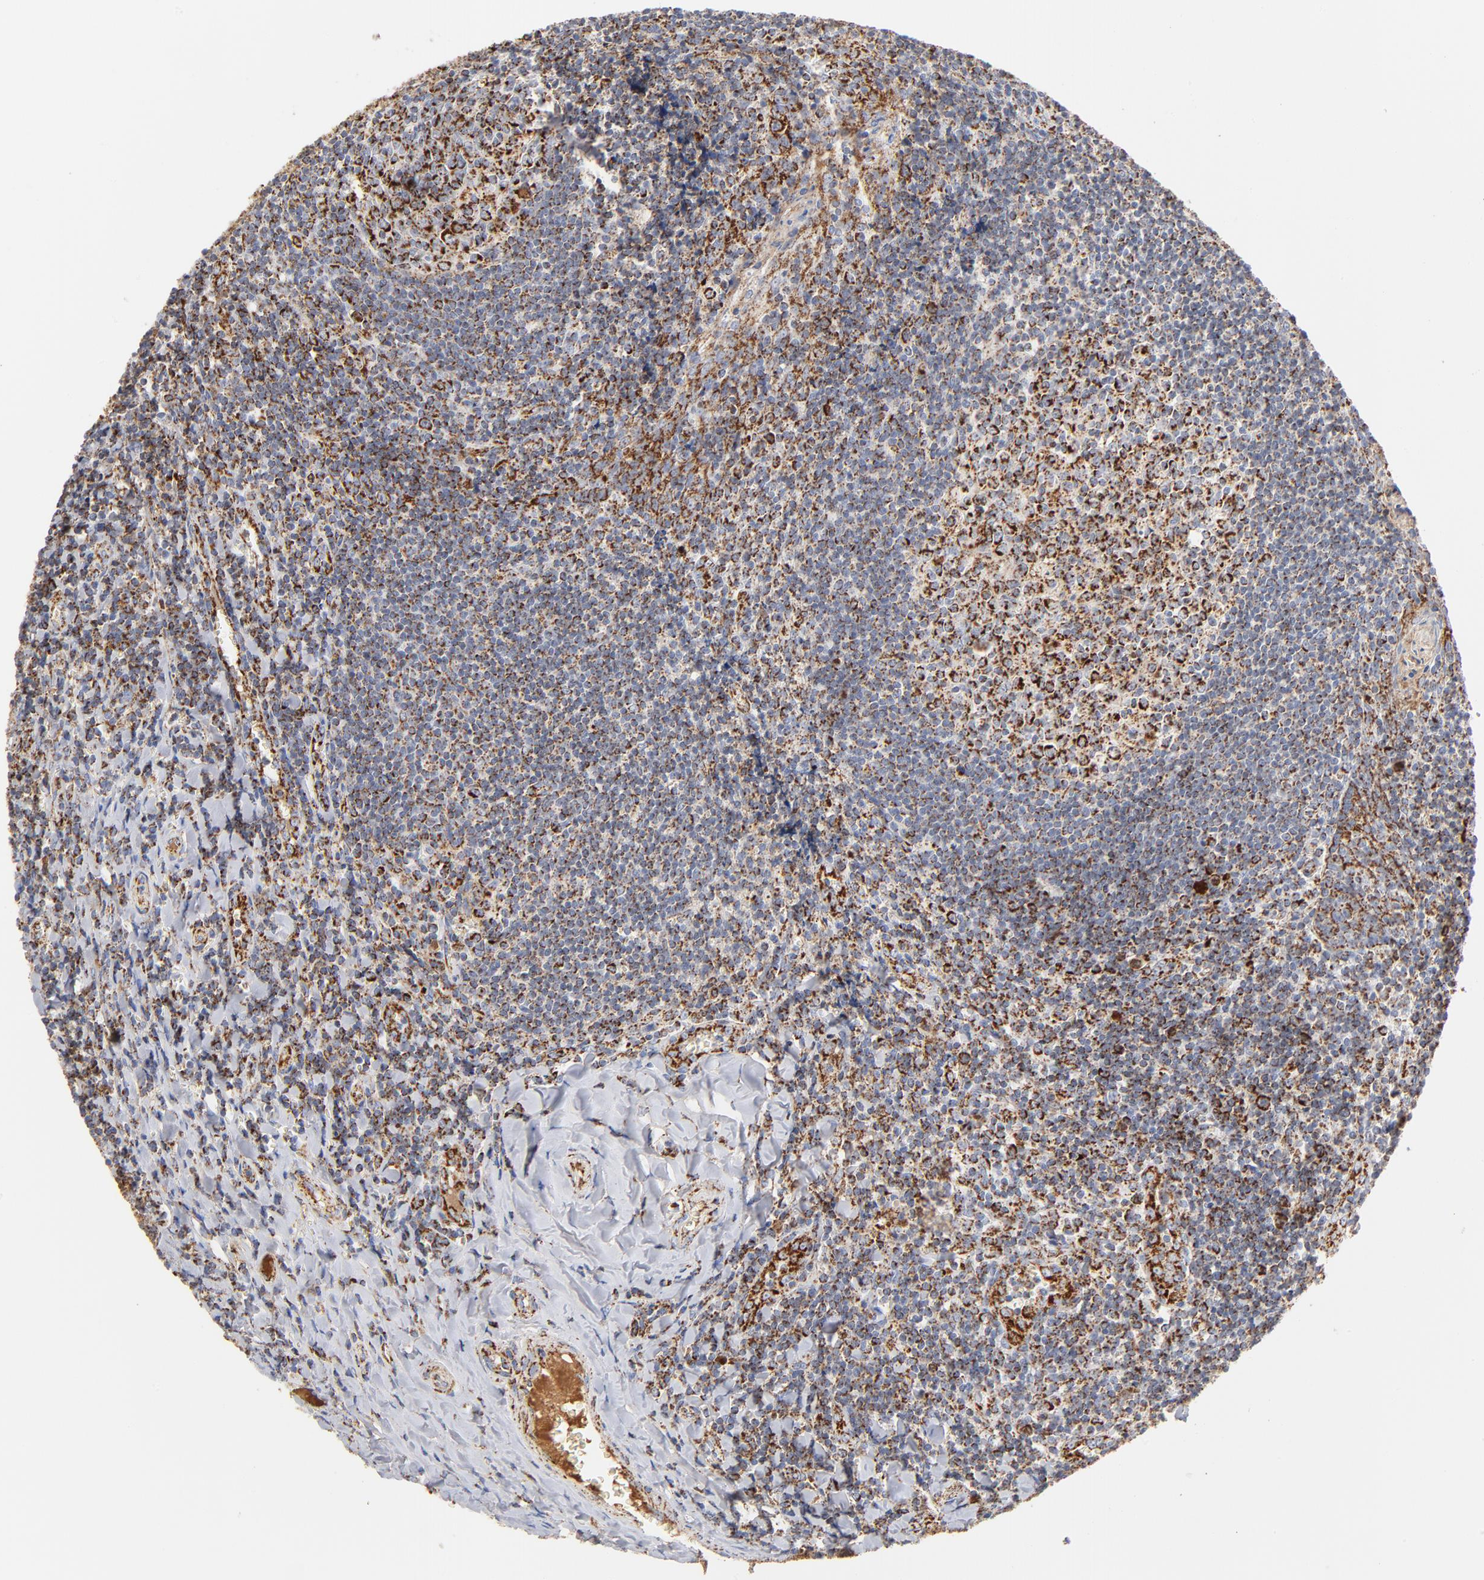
{"staining": {"intensity": "strong", "quantity": ">75%", "location": "cytoplasmic/membranous"}, "tissue": "tonsil", "cell_type": "Germinal center cells", "image_type": "normal", "snomed": [{"axis": "morphology", "description": "Normal tissue, NOS"}, {"axis": "topography", "description": "Tonsil"}], "caption": "This histopathology image demonstrates immunohistochemistry staining of normal human tonsil, with high strong cytoplasmic/membranous positivity in approximately >75% of germinal center cells.", "gene": "DIABLO", "patient": {"sex": "male", "age": 20}}